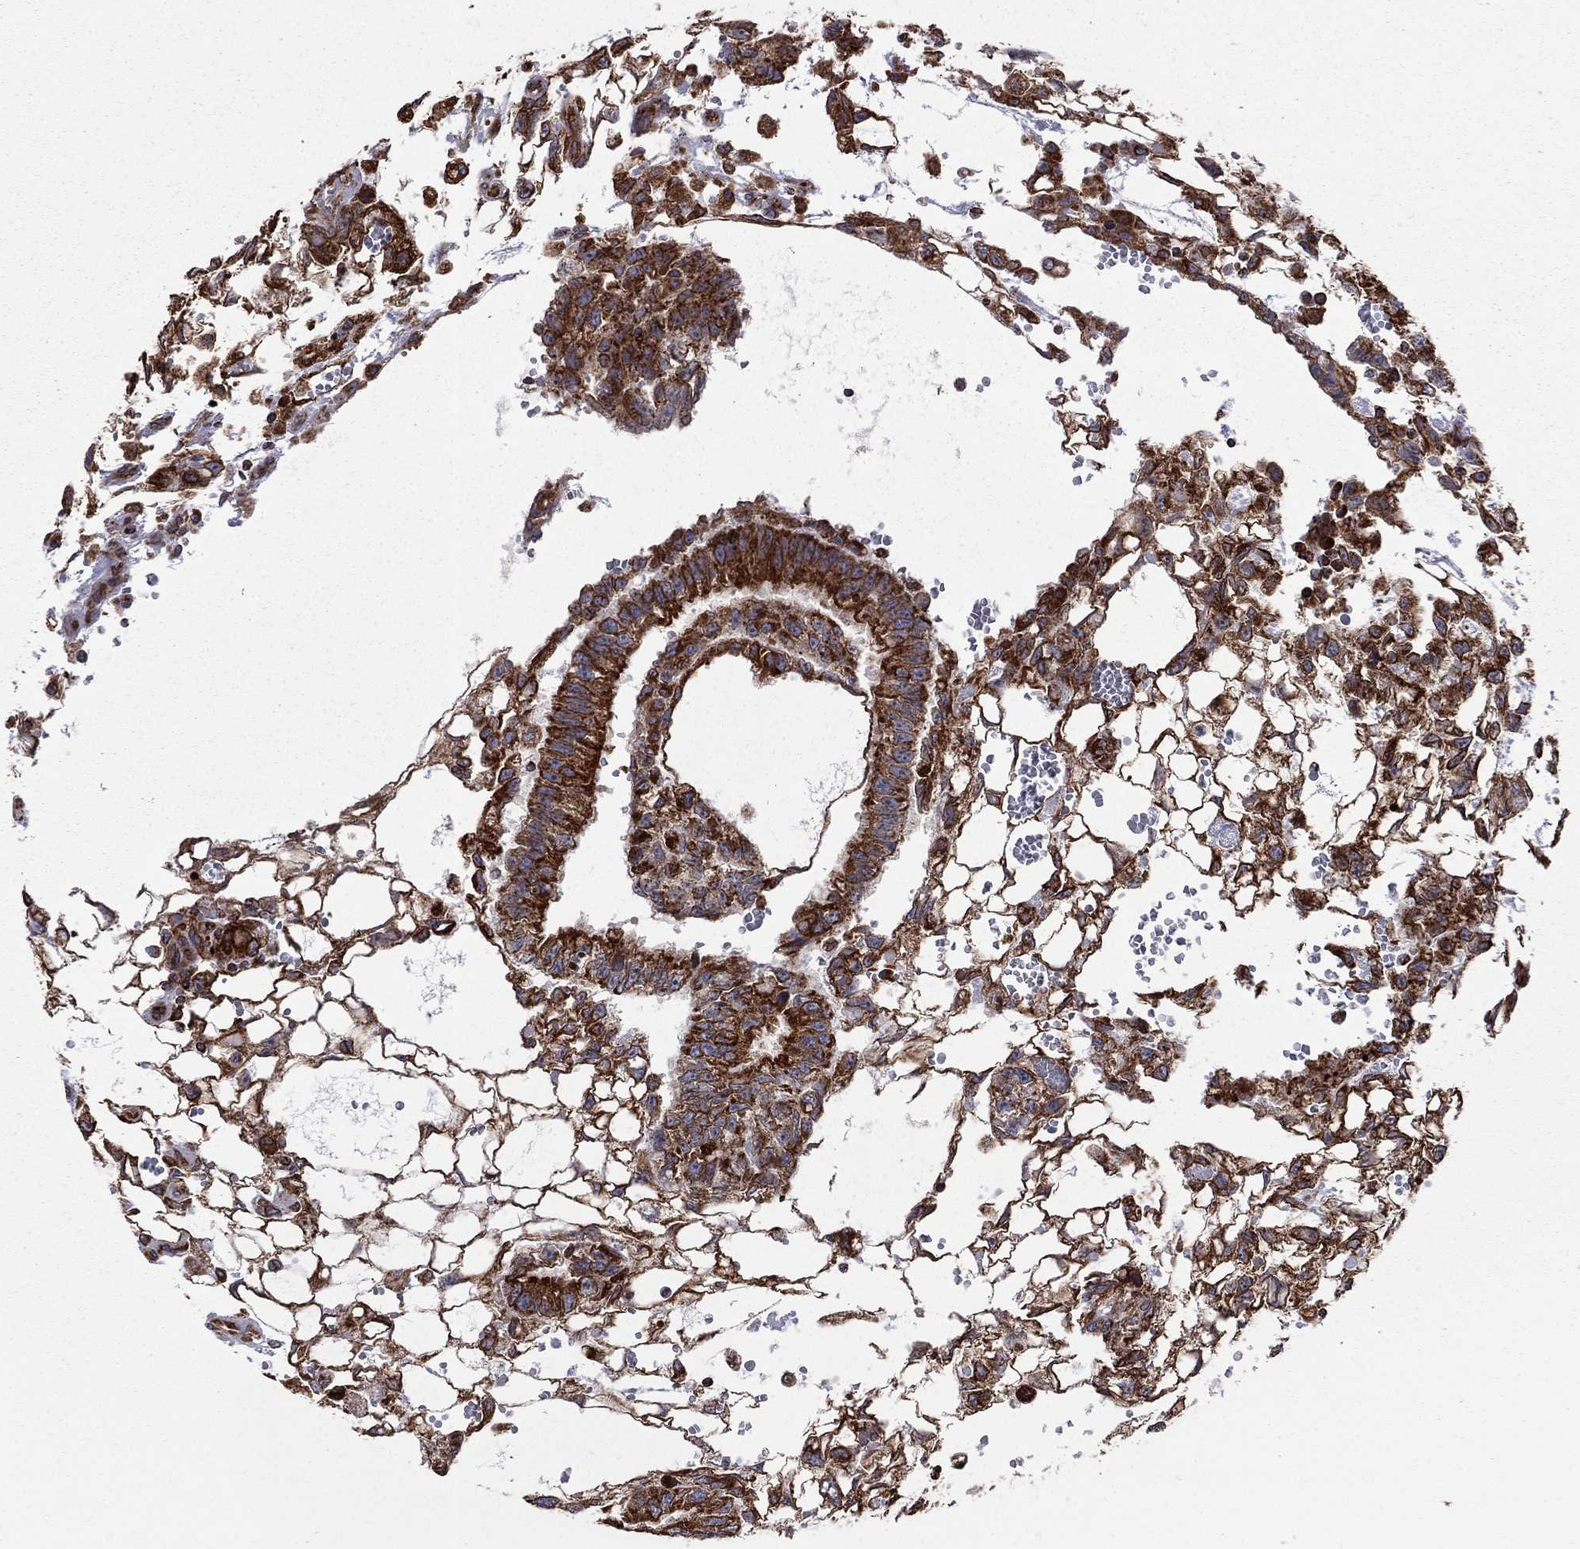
{"staining": {"intensity": "strong", "quantity": ">75%", "location": "cytoplasmic/membranous"}, "tissue": "testis cancer", "cell_type": "Tumor cells", "image_type": "cancer", "snomed": [{"axis": "morphology", "description": "Carcinoma, Embryonal, NOS"}, {"axis": "topography", "description": "Testis"}], "caption": "Testis embryonal carcinoma stained with a protein marker displays strong staining in tumor cells.", "gene": "CLPTM1", "patient": {"sex": "male", "age": 32}}